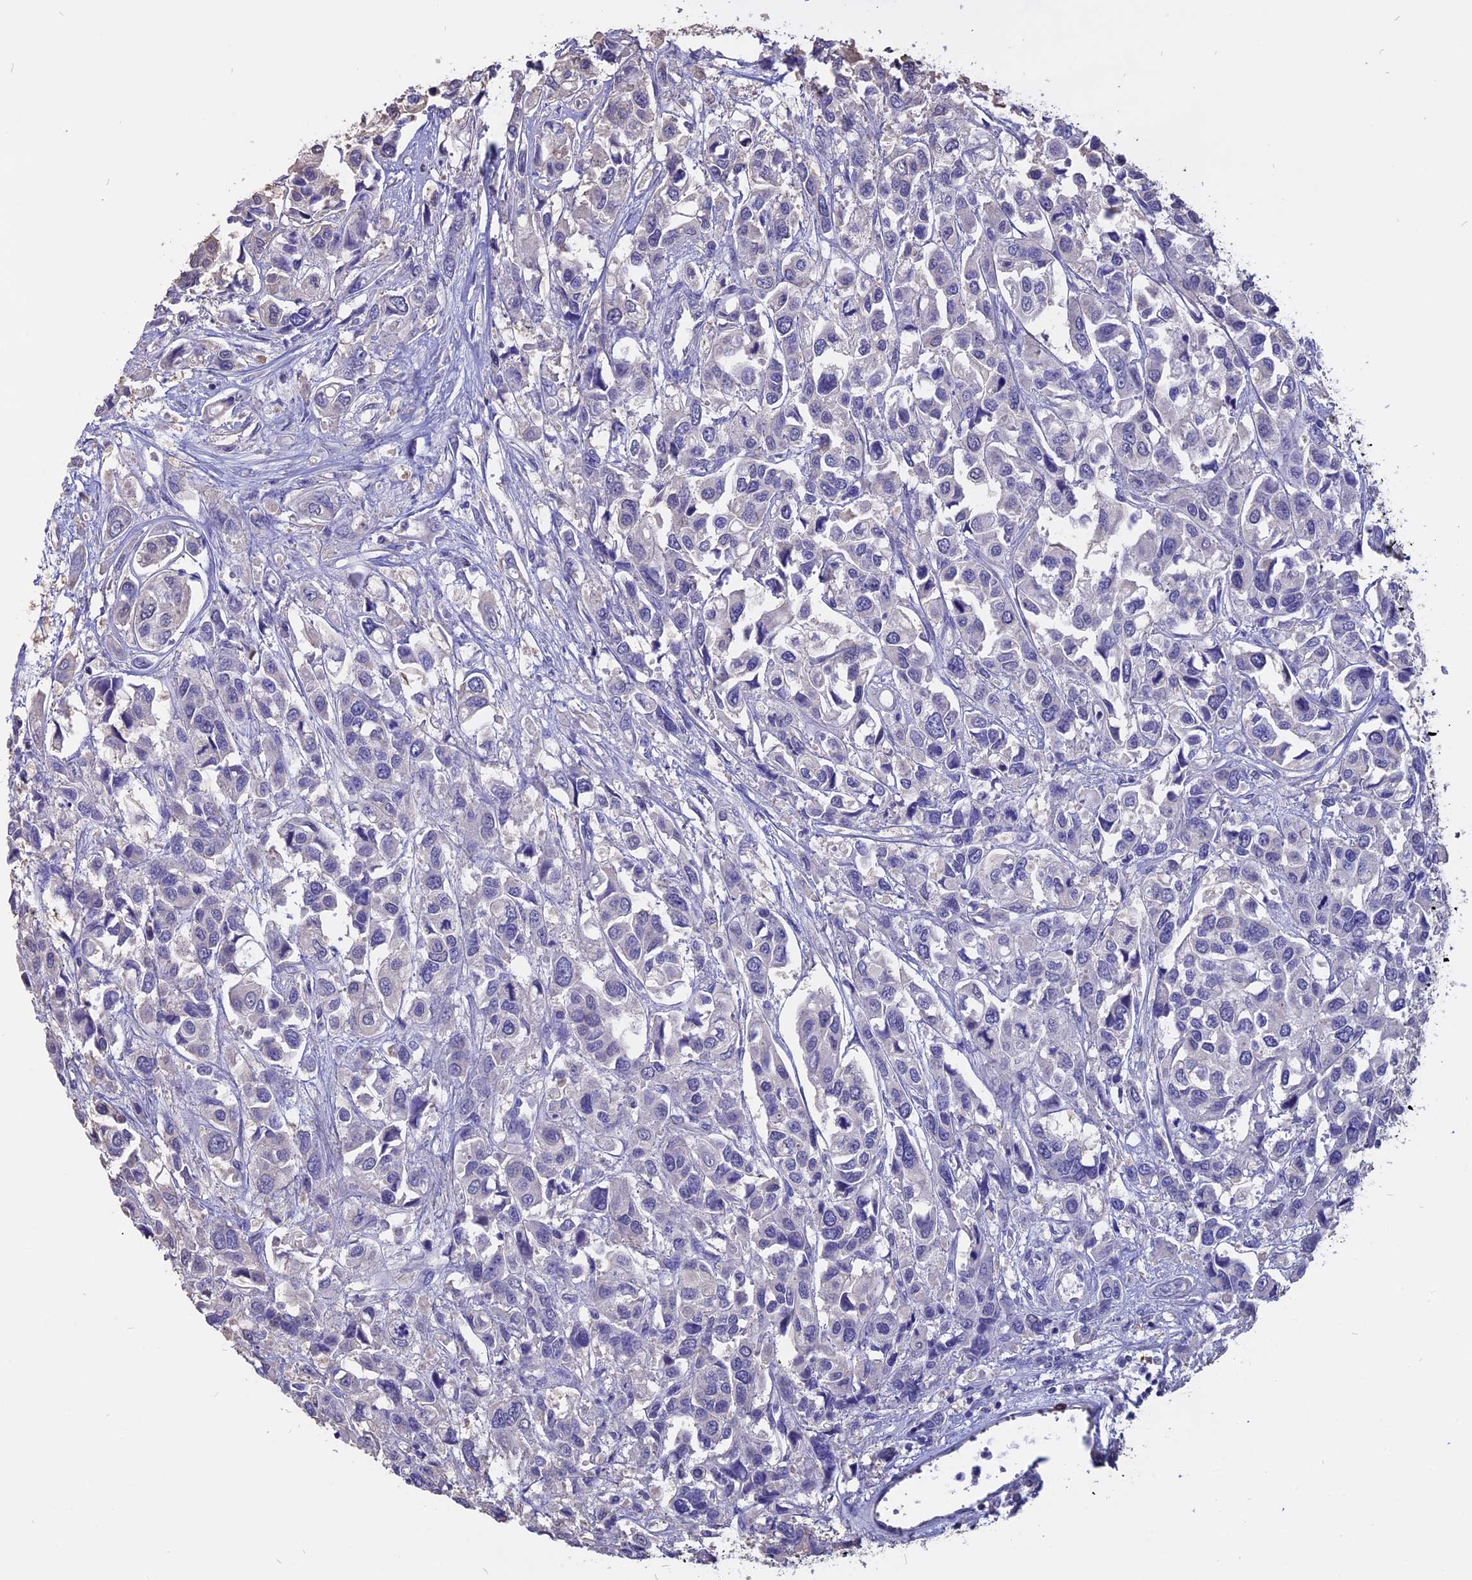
{"staining": {"intensity": "negative", "quantity": "none", "location": "none"}, "tissue": "urothelial cancer", "cell_type": "Tumor cells", "image_type": "cancer", "snomed": [{"axis": "morphology", "description": "Urothelial carcinoma, High grade"}, {"axis": "topography", "description": "Urinary bladder"}], "caption": "Tumor cells are negative for brown protein staining in urothelial carcinoma (high-grade).", "gene": "CARMIL2", "patient": {"sex": "male", "age": 67}}